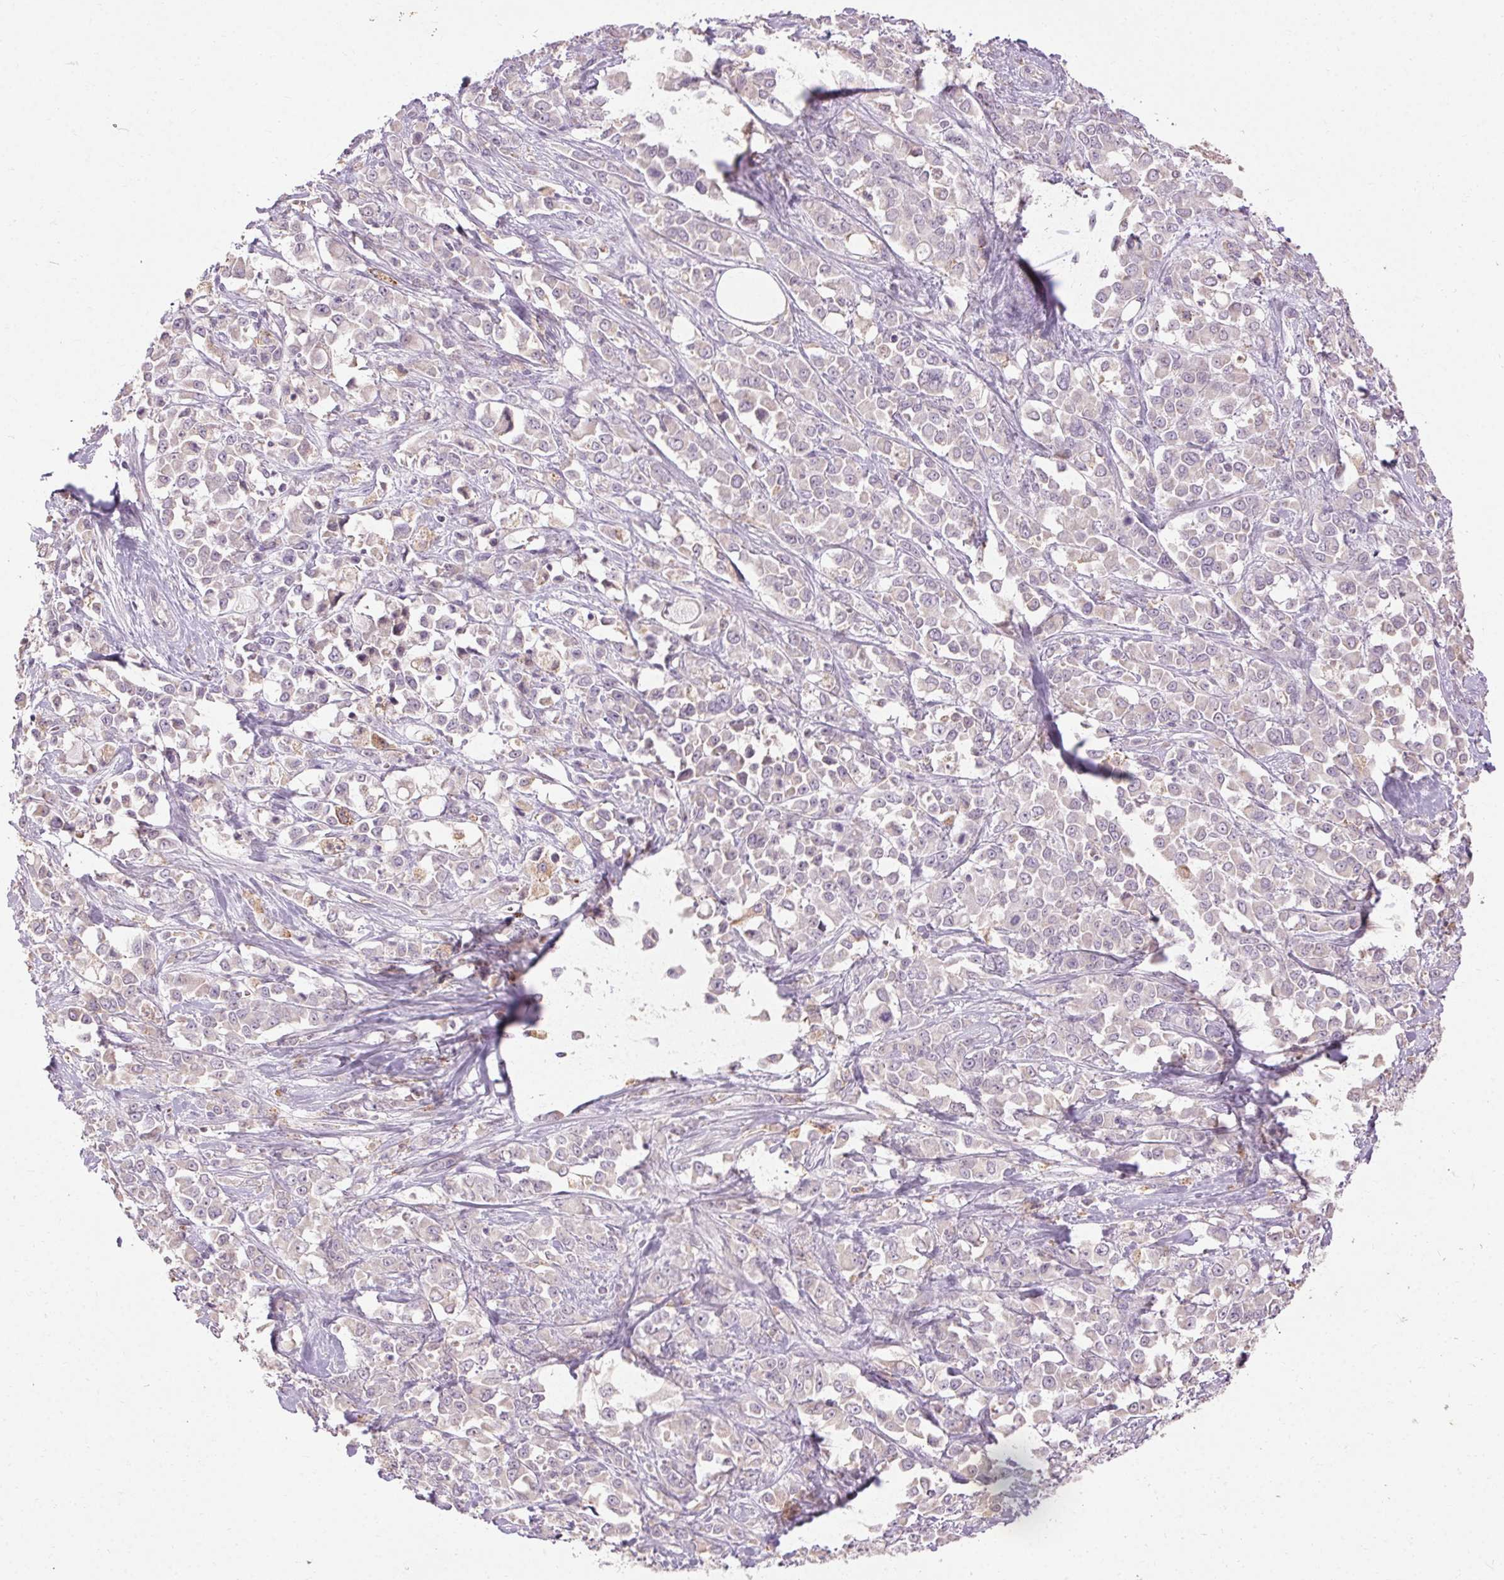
{"staining": {"intensity": "weak", "quantity": "<25%", "location": "cytoplasmic/membranous"}, "tissue": "stomach cancer", "cell_type": "Tumor cells", "image_type": "cancer", "snomed": [{"axis": "morphology", "description": "Adenocarcinoma, NOS"}, {"axis": "topography", "description": "Stomach"}], "caption": "There is no significant staining in tumor cells of stomach adenocarcinoma. The staining was performed using DAB to visualize the protein expression in brown, while the nuclei were stained in blue with hematoxylin (Magnification: 20x).", "gene": "REP15", "patient": {"sex": "female", "age": 76}}